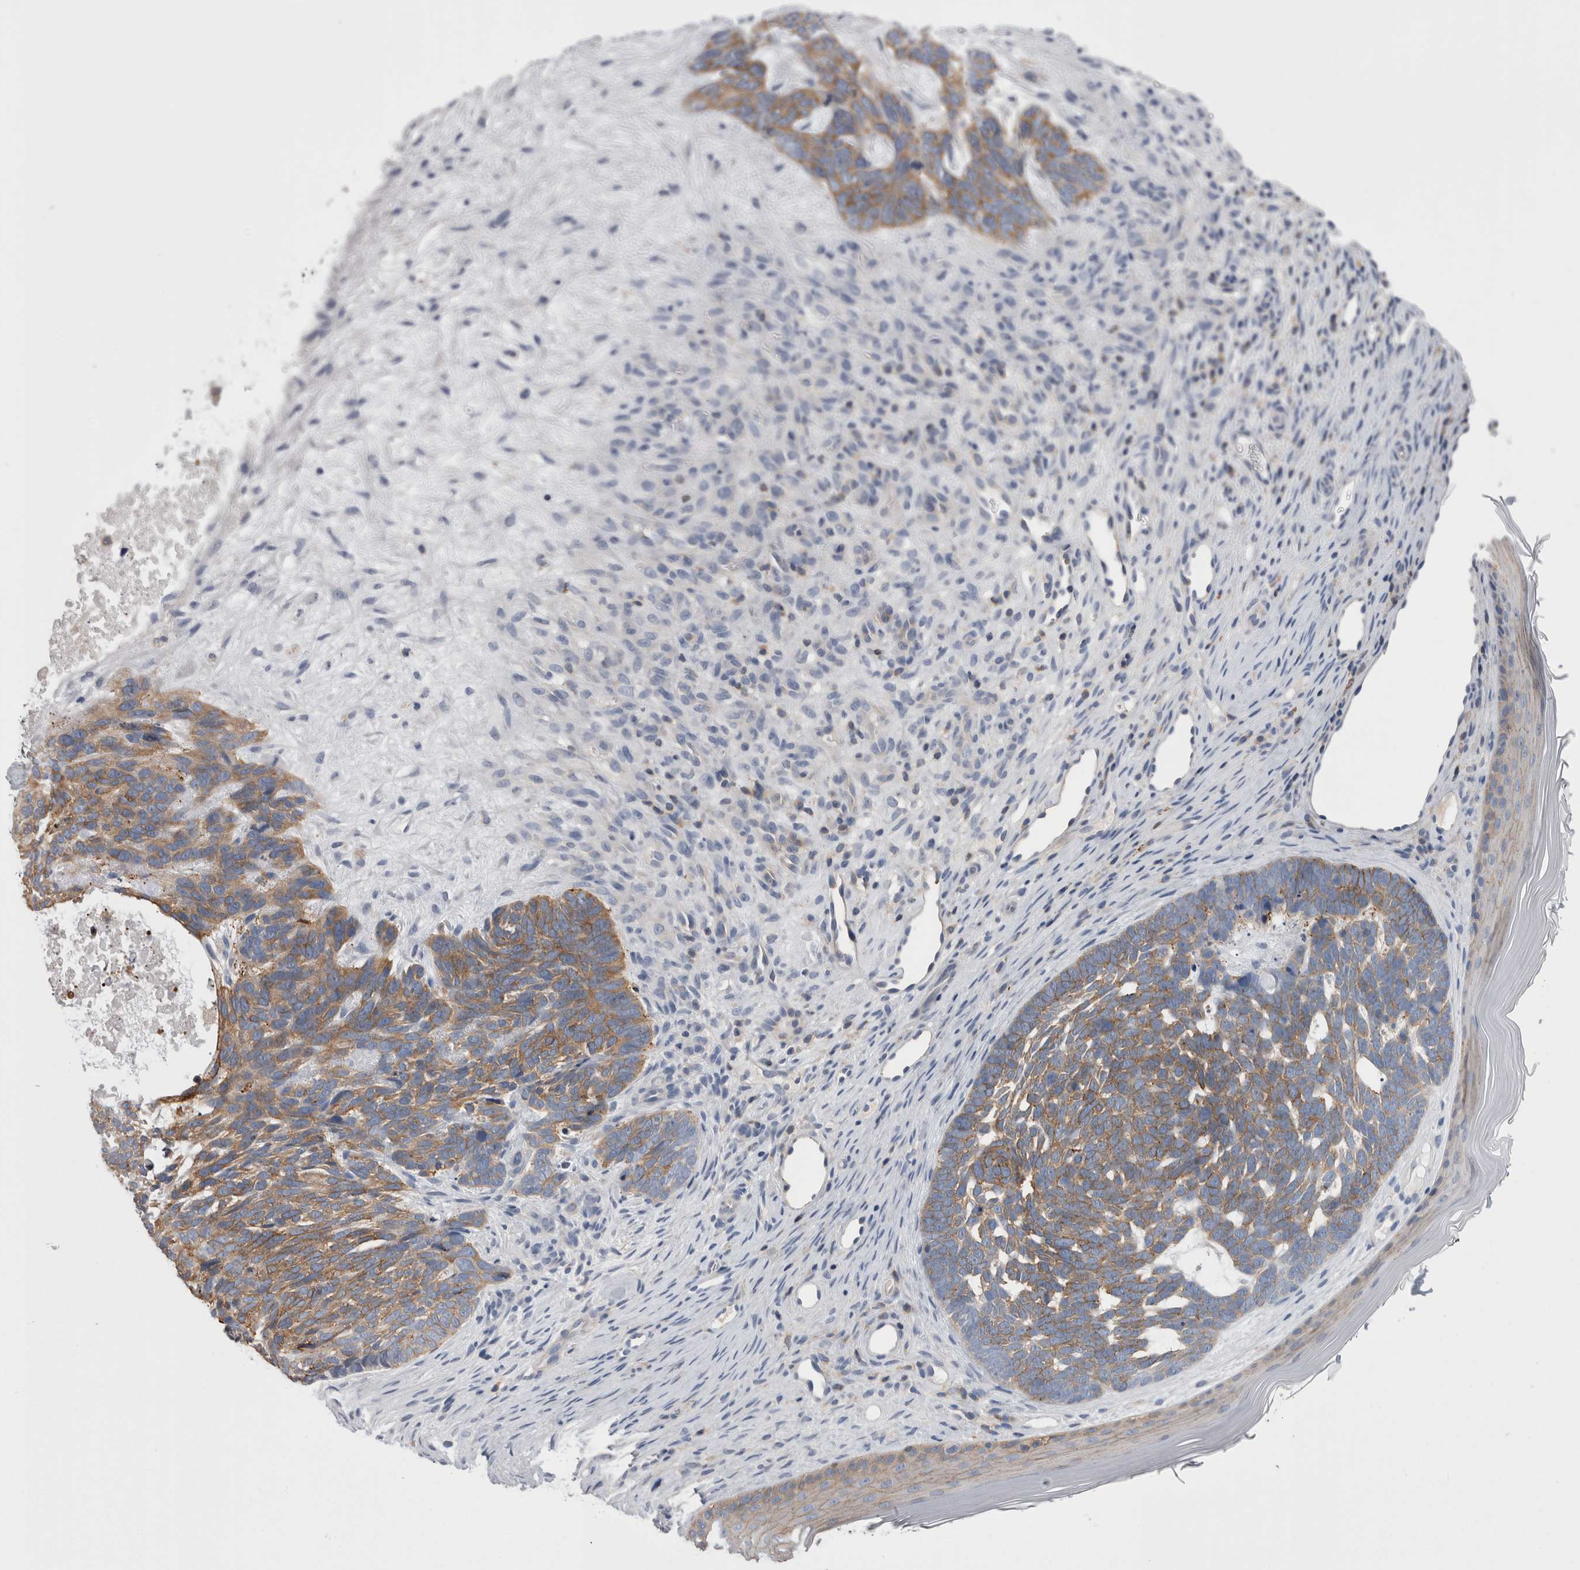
{"staining": {"intensity": "moderate", "quantity": "25%-75%", "location": "cytoplasmic/membranous"}, "tissue": "skin cancer", "cell_type": "Tumor cells", "image_type": "cancer", "snomed": [{"axis": "morphology", "description": "Basal cell carcinoma"}, {"axis": "topography", "description": "Skin"}], "caption": "Immunohistochemical staining of skin cancer (basal cell carcinoma) displays medium levels of moderate cytoplasmic/membranous staining in about 25%-75% of tumor cells.", "gene": "DCTN6", "patient": {"sex": "female", "age": 85}}